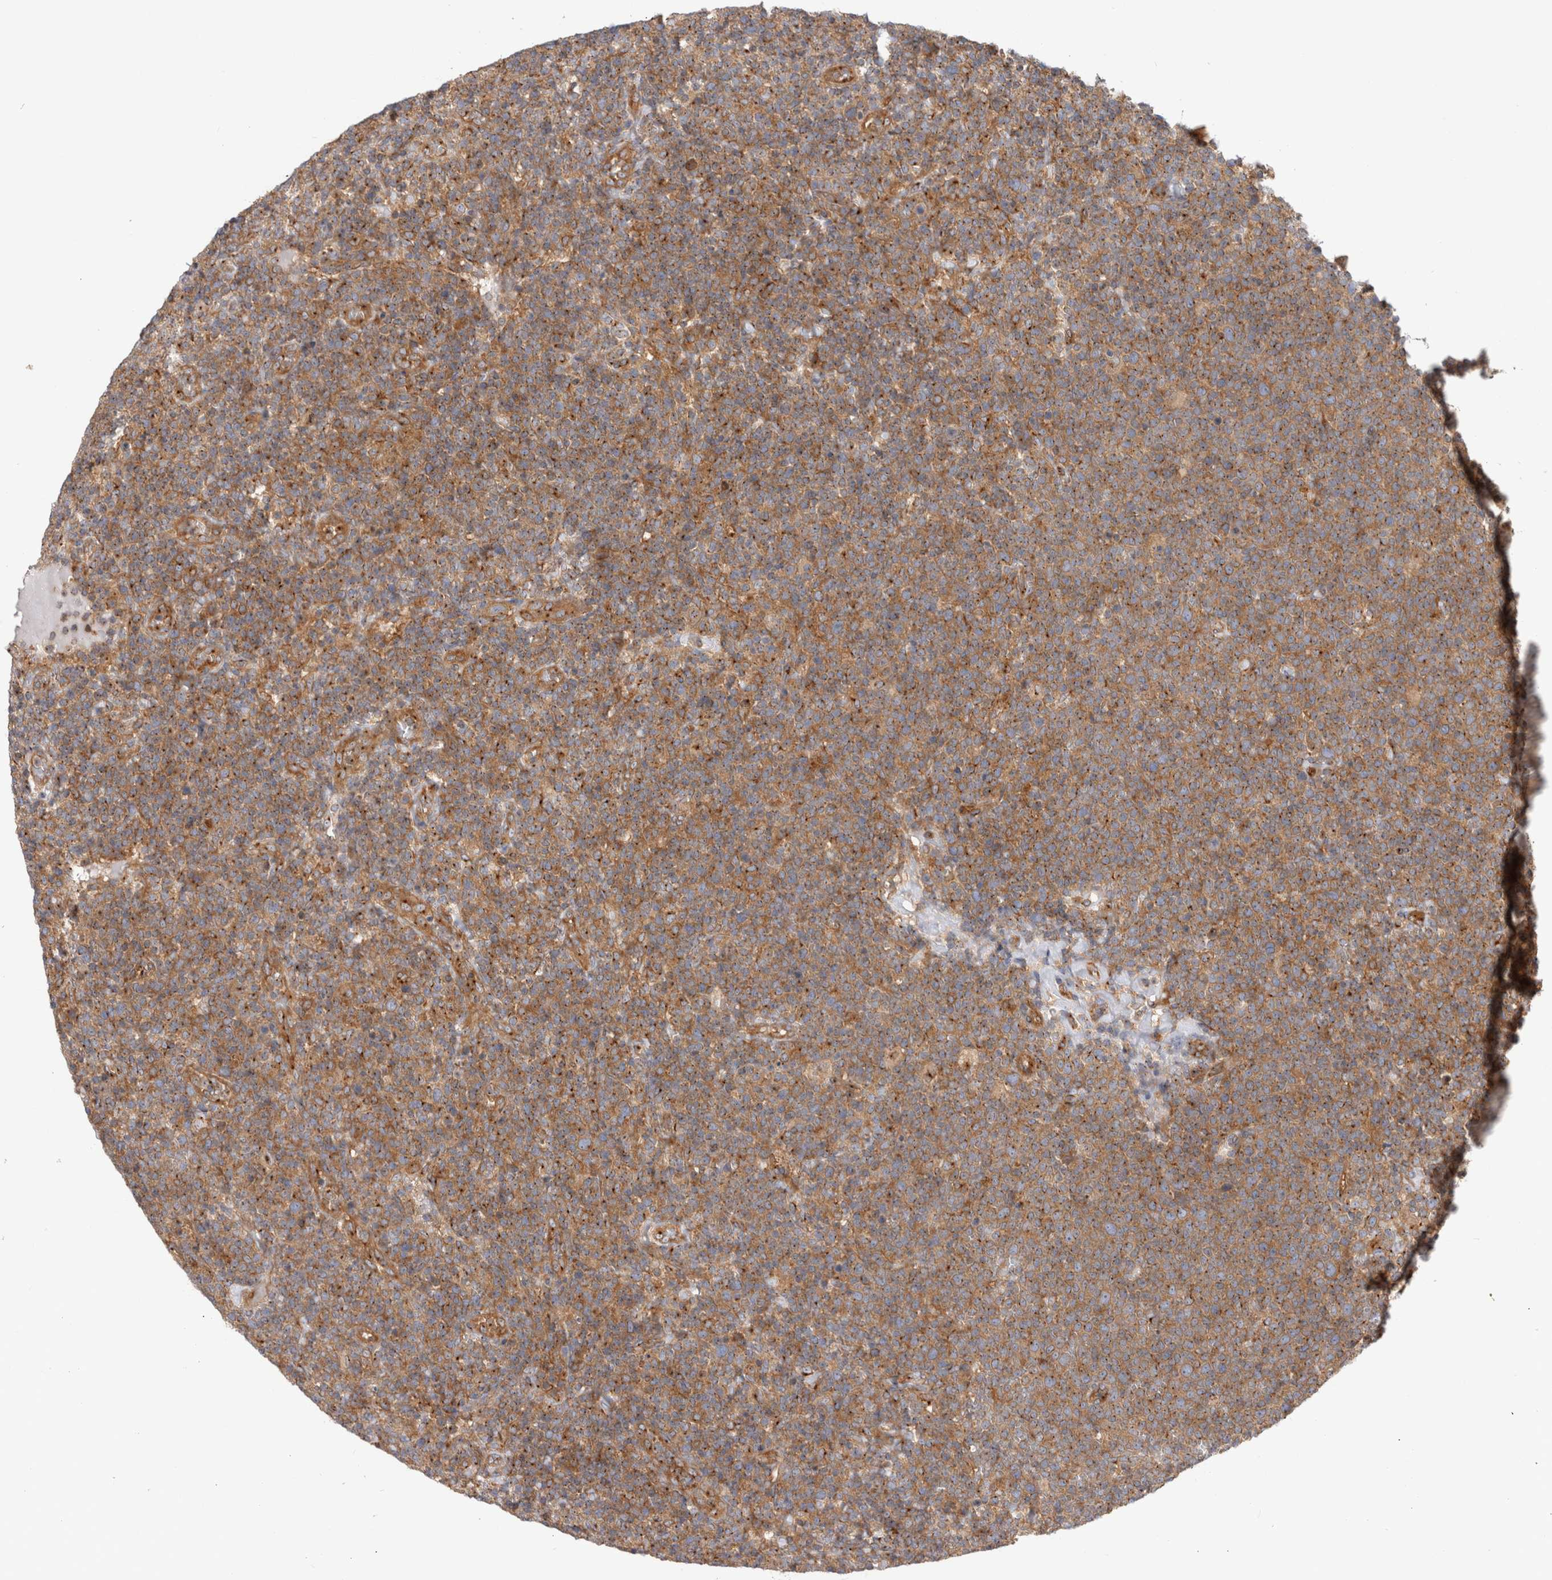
{"staining": {"intensity": "moderate", "quantity": ">75%", "location": "cytoplasmic/membranous"}, "tissue": "lymphoma", "cell_type": "Tumor cells", "image_type": "cancer", "snomed": [{"axis": "morphology", "description": "Malignant lymphoma, non-Hodgkin's type, High grade"}, {"axis": "topography", "description": "Lymph node"}], "caption": "IHC (DAB) staining of human lymphoma displays moderate cytoplasmic/membranous protein positivity in about >75% of tumor cells.", "gene": "GPR150", "patient": {"sex": "male", "age": 61}}